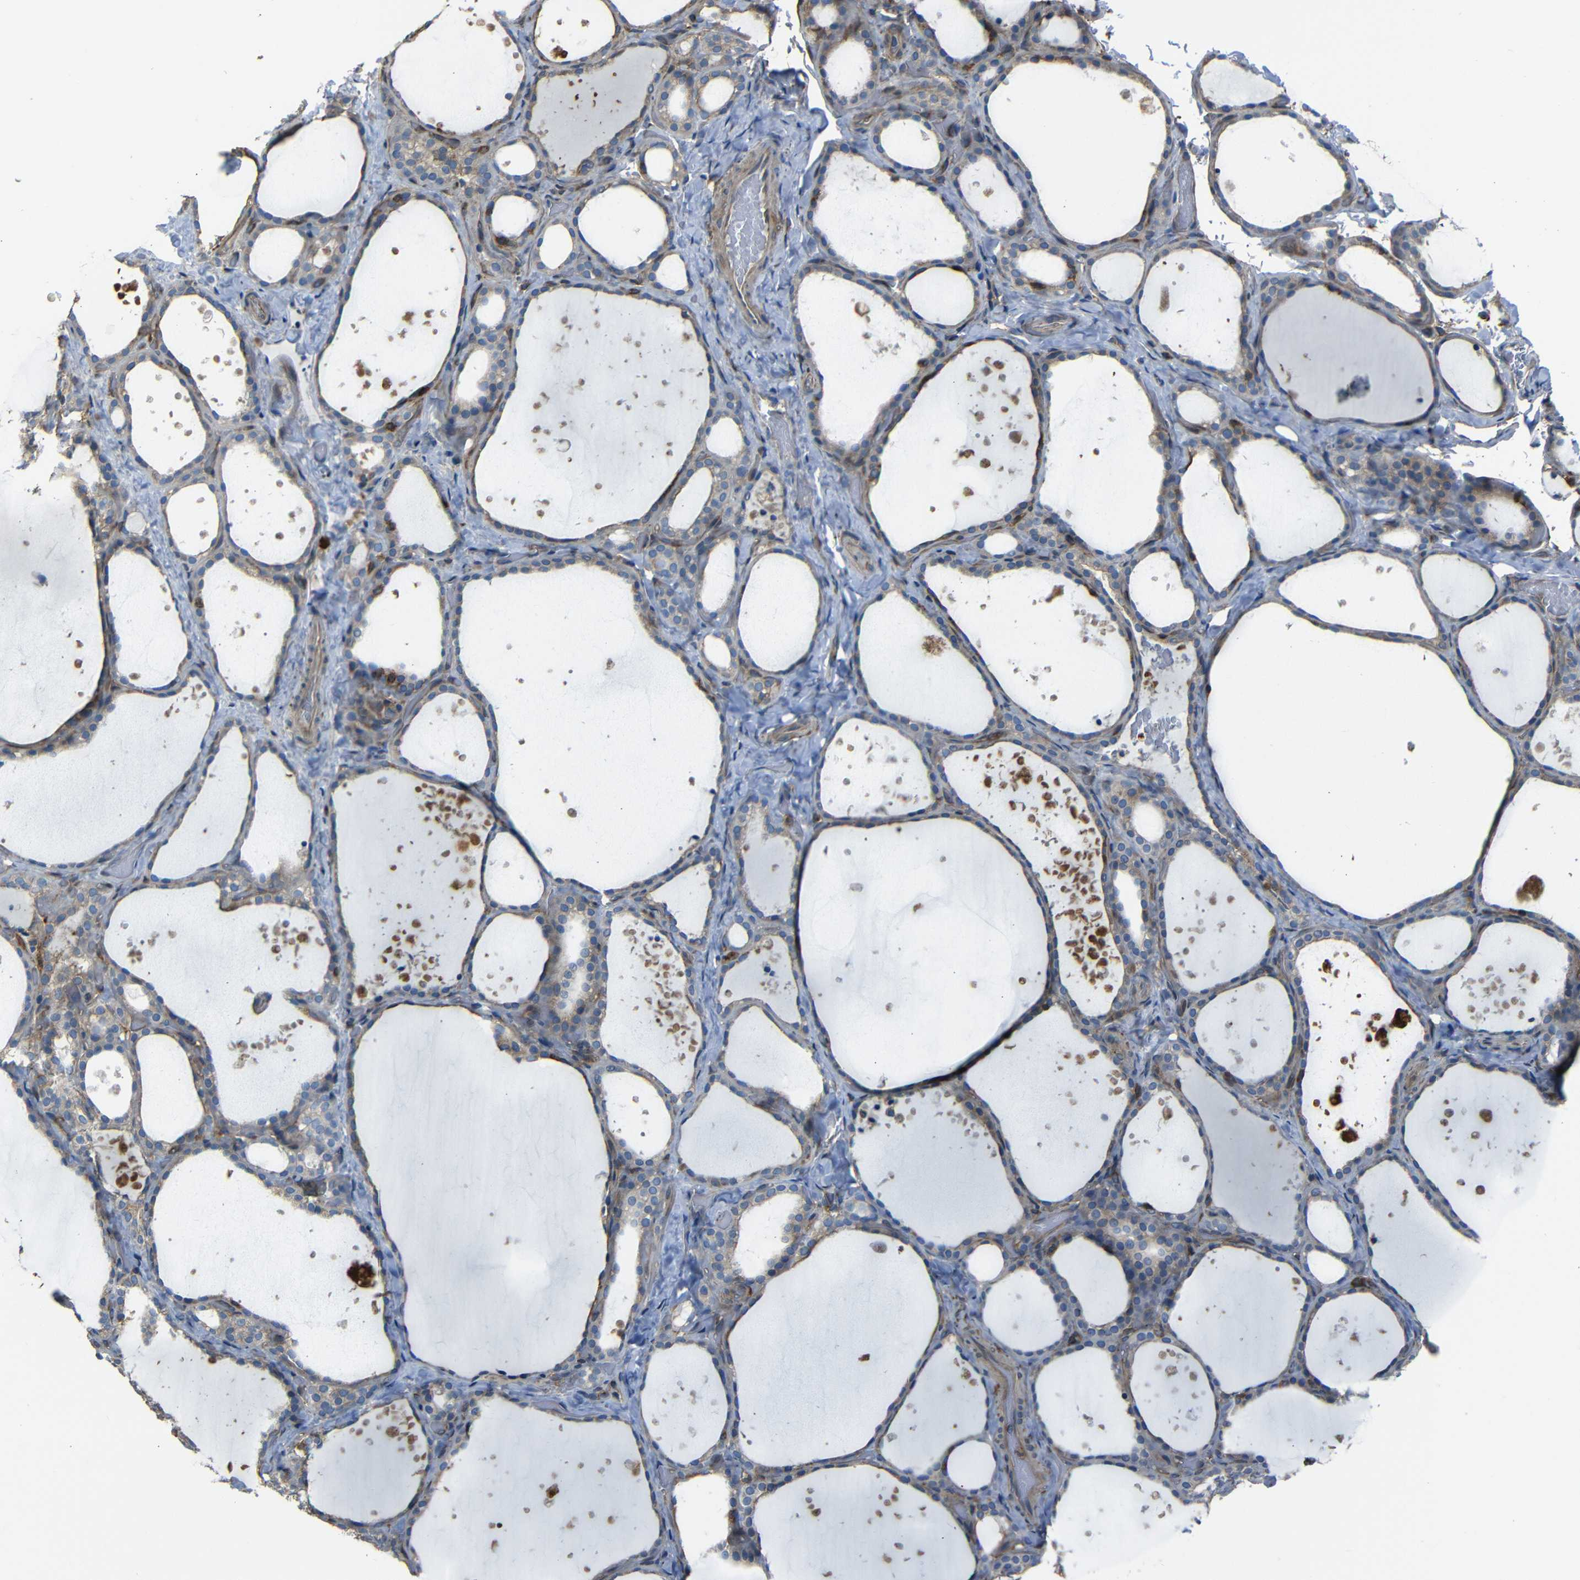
{"staining": {"intensity": "weak", "quantity": ">75%", "location": "cytoplasmic/membranous"}, "tissue": "thyroid gland", "cell_type": "Glandular cells", "image_type": "normal", "snomed": [{"axis": "morphology", "description": "Normal tissue, NOS"}, {"axis": "topography", "description": "Thyroid gland"}], "caption": "Immunohistochemistry image of benign thyroid gland: human thyroid gland stained using immunohistochemistry (IHC) exhibits low levels of weak protein expression localized specifically in the cytoplasmic/membranous of glandular cells, appearing as a cytoplasmic/membranous brown color.", "gene": "ADGRE5", "patient": {"sex": "female", "age": 44}}